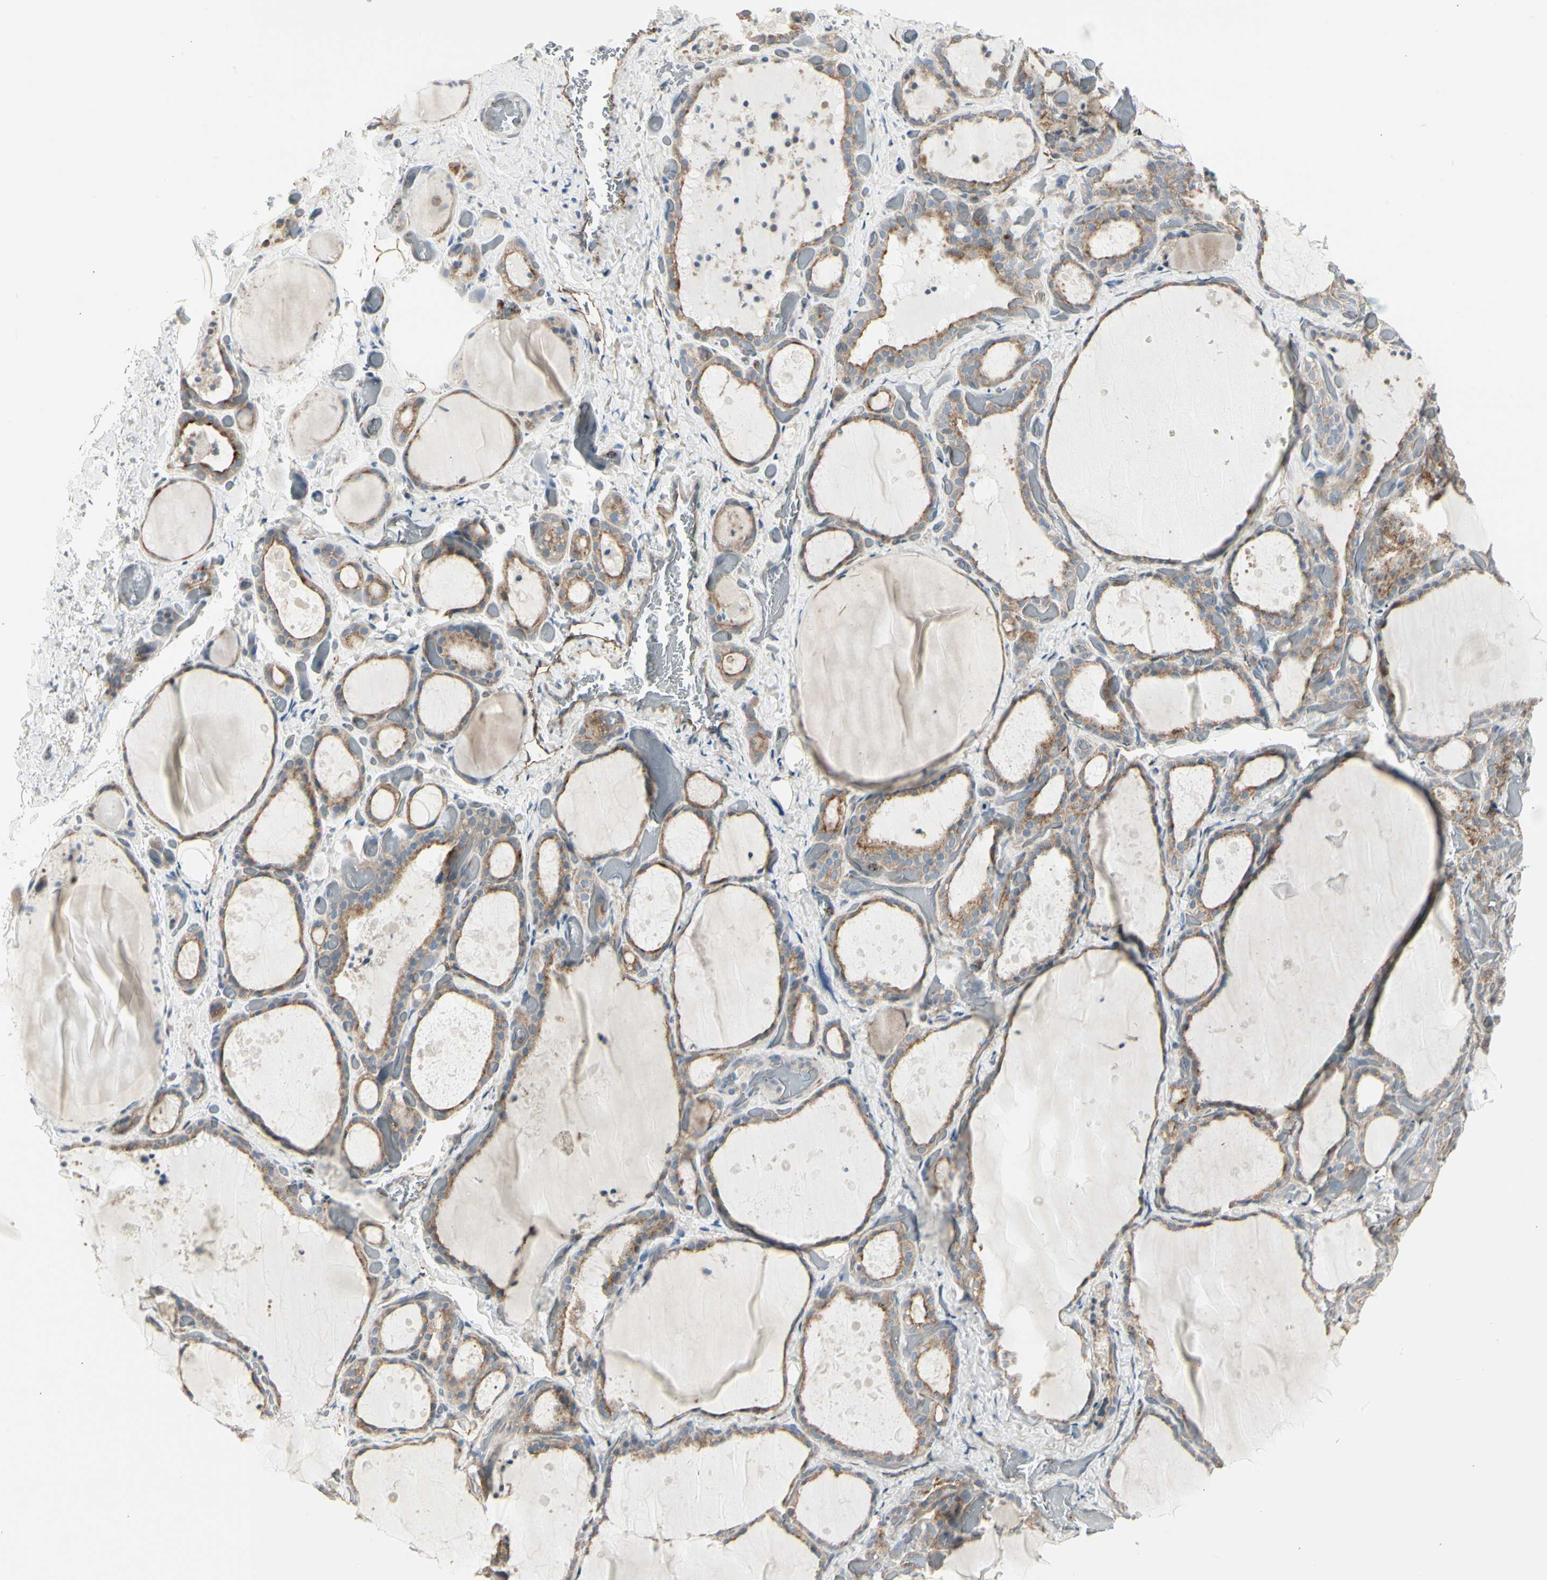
{"staining": {"intensity": "moderate", "quantity": ">75%", "location": "cytoplasmic/membranous"}, "tissue": "thyroid gland", "cell_type": "Glandular cells", "image_type": "normal", "snomed": [{"axis": "morphology", "description": "Normal tissue, NOS"}, {"axis": "topography", "description": "Thyroid gland"}], "caption": "The immunohistochemical stain labels moderate cytoplasmic/membranous positivity in glandular cells of benign thyroid gland.", "gene": "ATP6V1B2", "patient": {"sex": "female", "age": 44}}